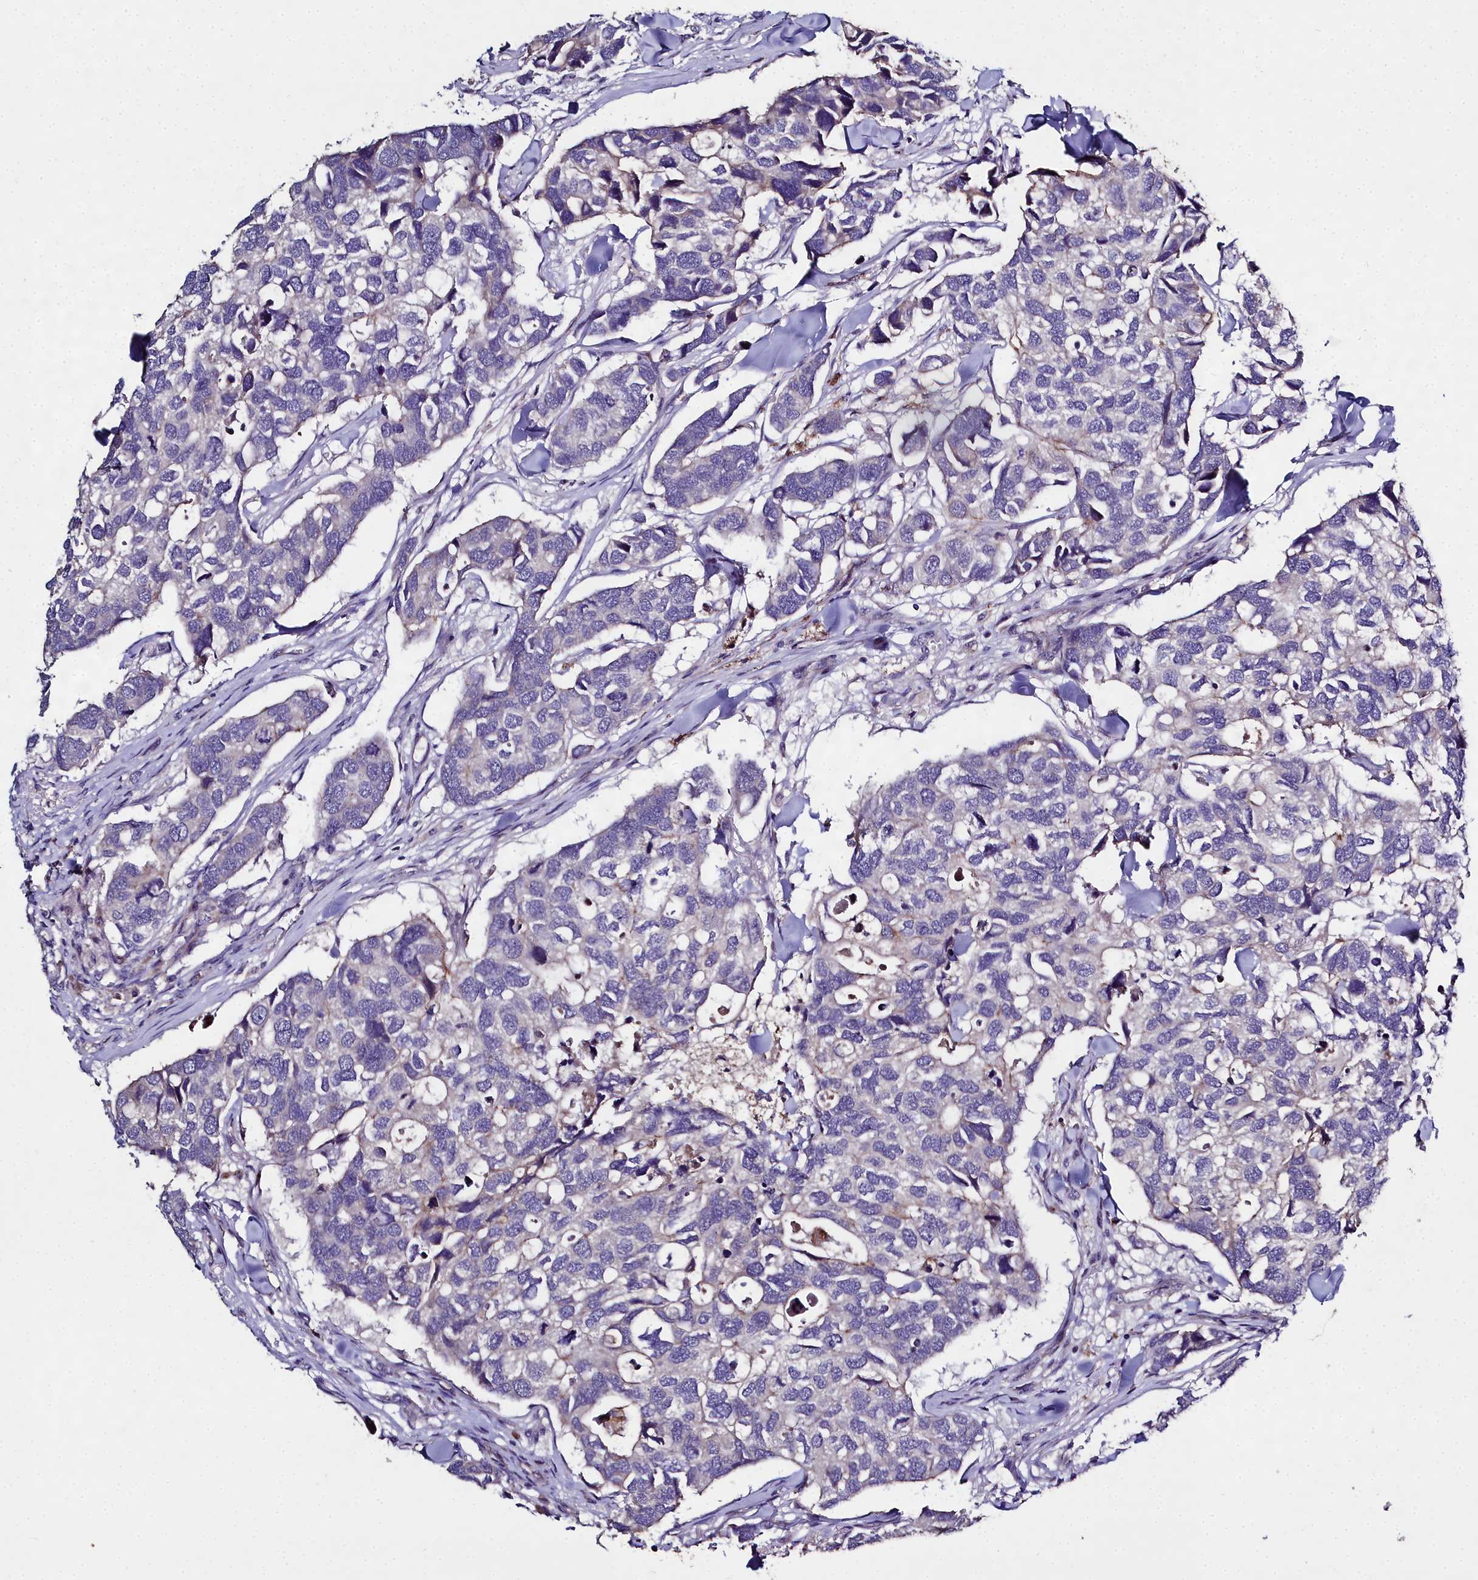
{"staining": {"intensity": "negative", "quantity": "none", "location": "none"}, "tissue": "breast cancer", "cell_type": "Tumor cells", "image_type": "cancer", "snomed": [{"axis": "morphology", "description": "Duct carcinoma"}, {"axis": "topography", "description": "Breast"}], "caption": "Immunohistochemical staining of human breast cancer exhibits no significant expression in tumor cells.", "gene": "NT5M", "patient": {"sex": "female", "age": 83}}